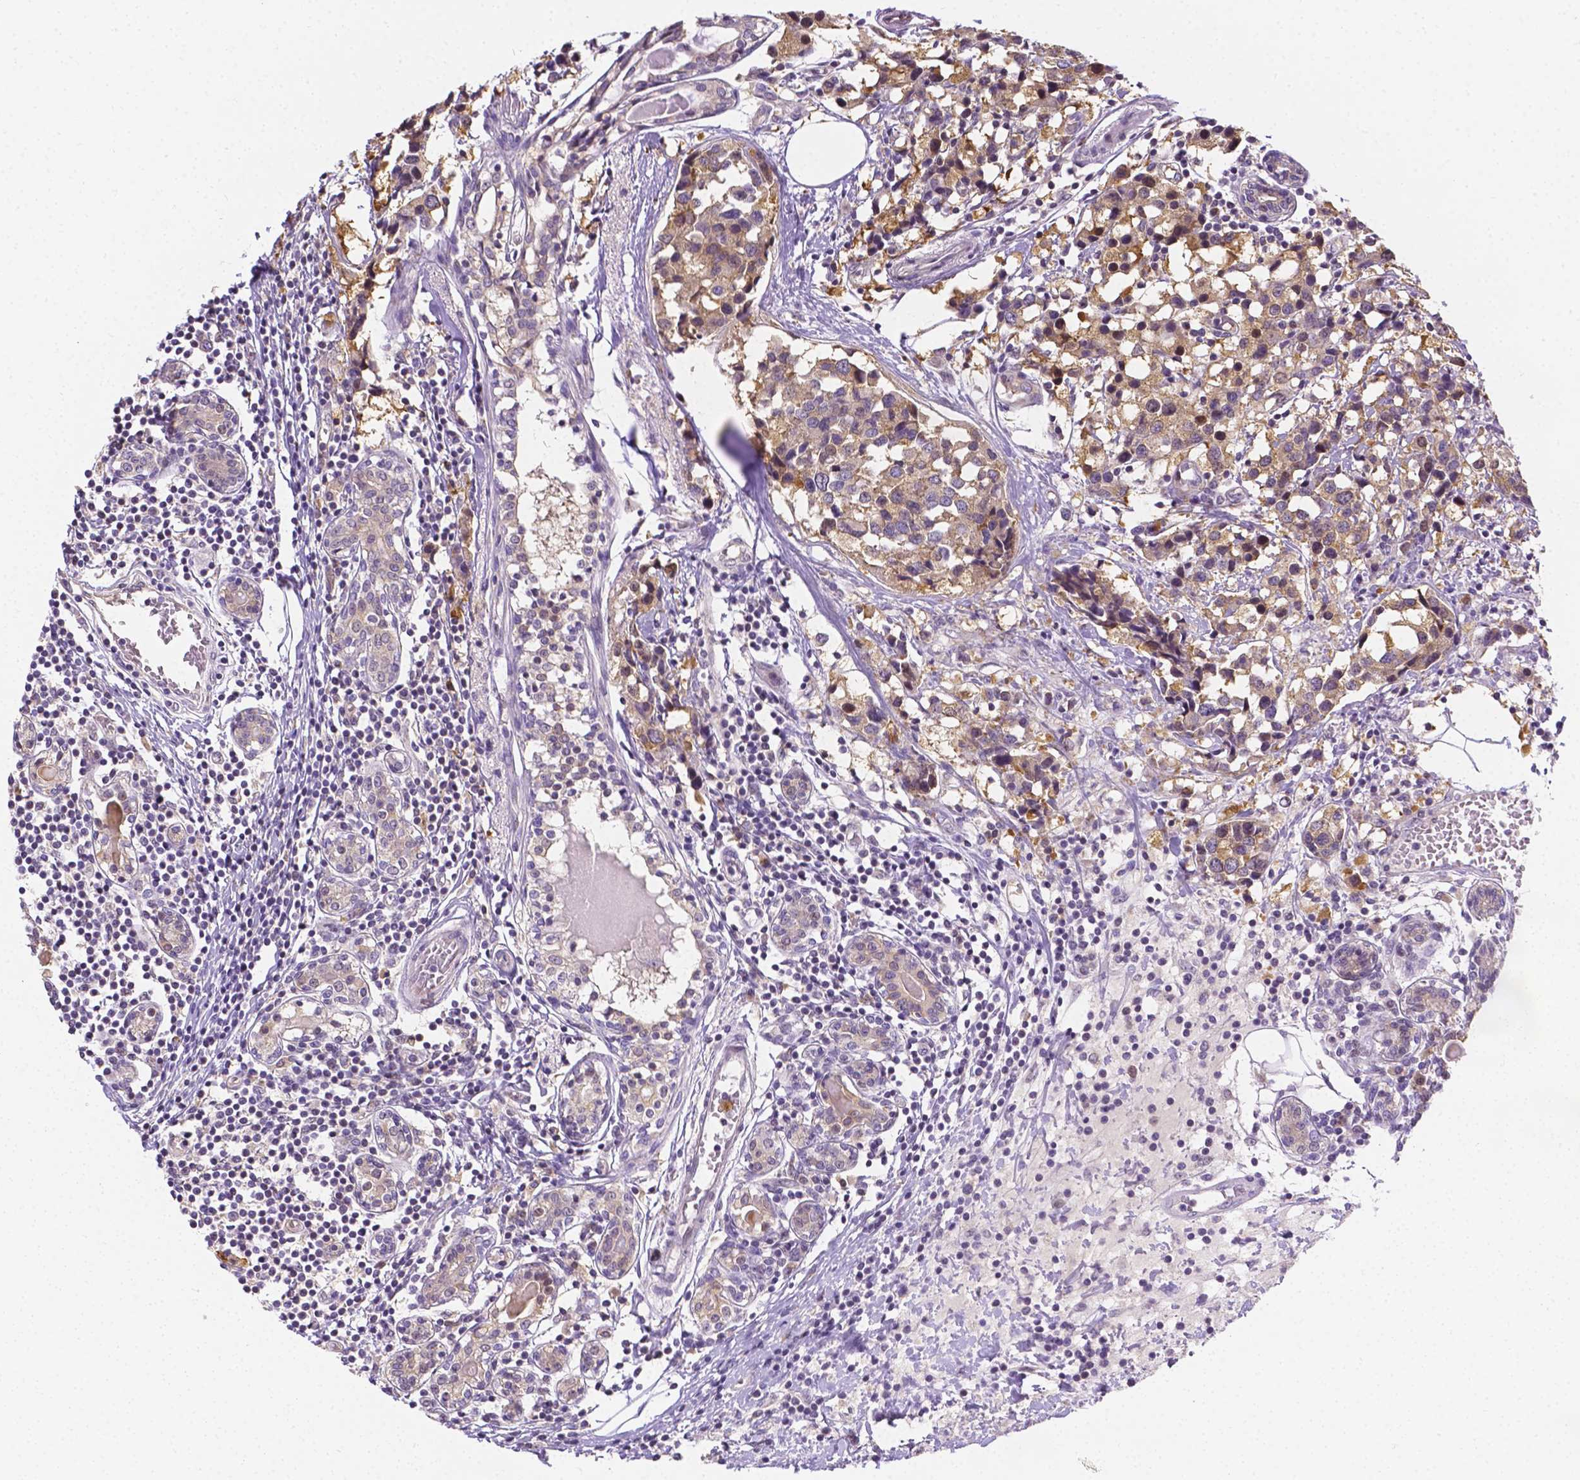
{"staining": {"intensity": "weak", "quantity": ">75%", "location": "cytoplasmic/membranous"}, "tissue": "breast cancer", "cell_type": "Tumor cells", "image_type": "cancer", "snomed": [{"axis": "morphology", "description": "Lobular carcinoma"}, {"axis": "topography", "description": "Breast"}], "caption": "The photomicrograph reveals a brown stain indicating the presence of a protein in the cytoplasmic/membranous of tumor cells in breast cancer.", "gene": "ZNRD2", "patient": {"sex": "female", "age": 59}}